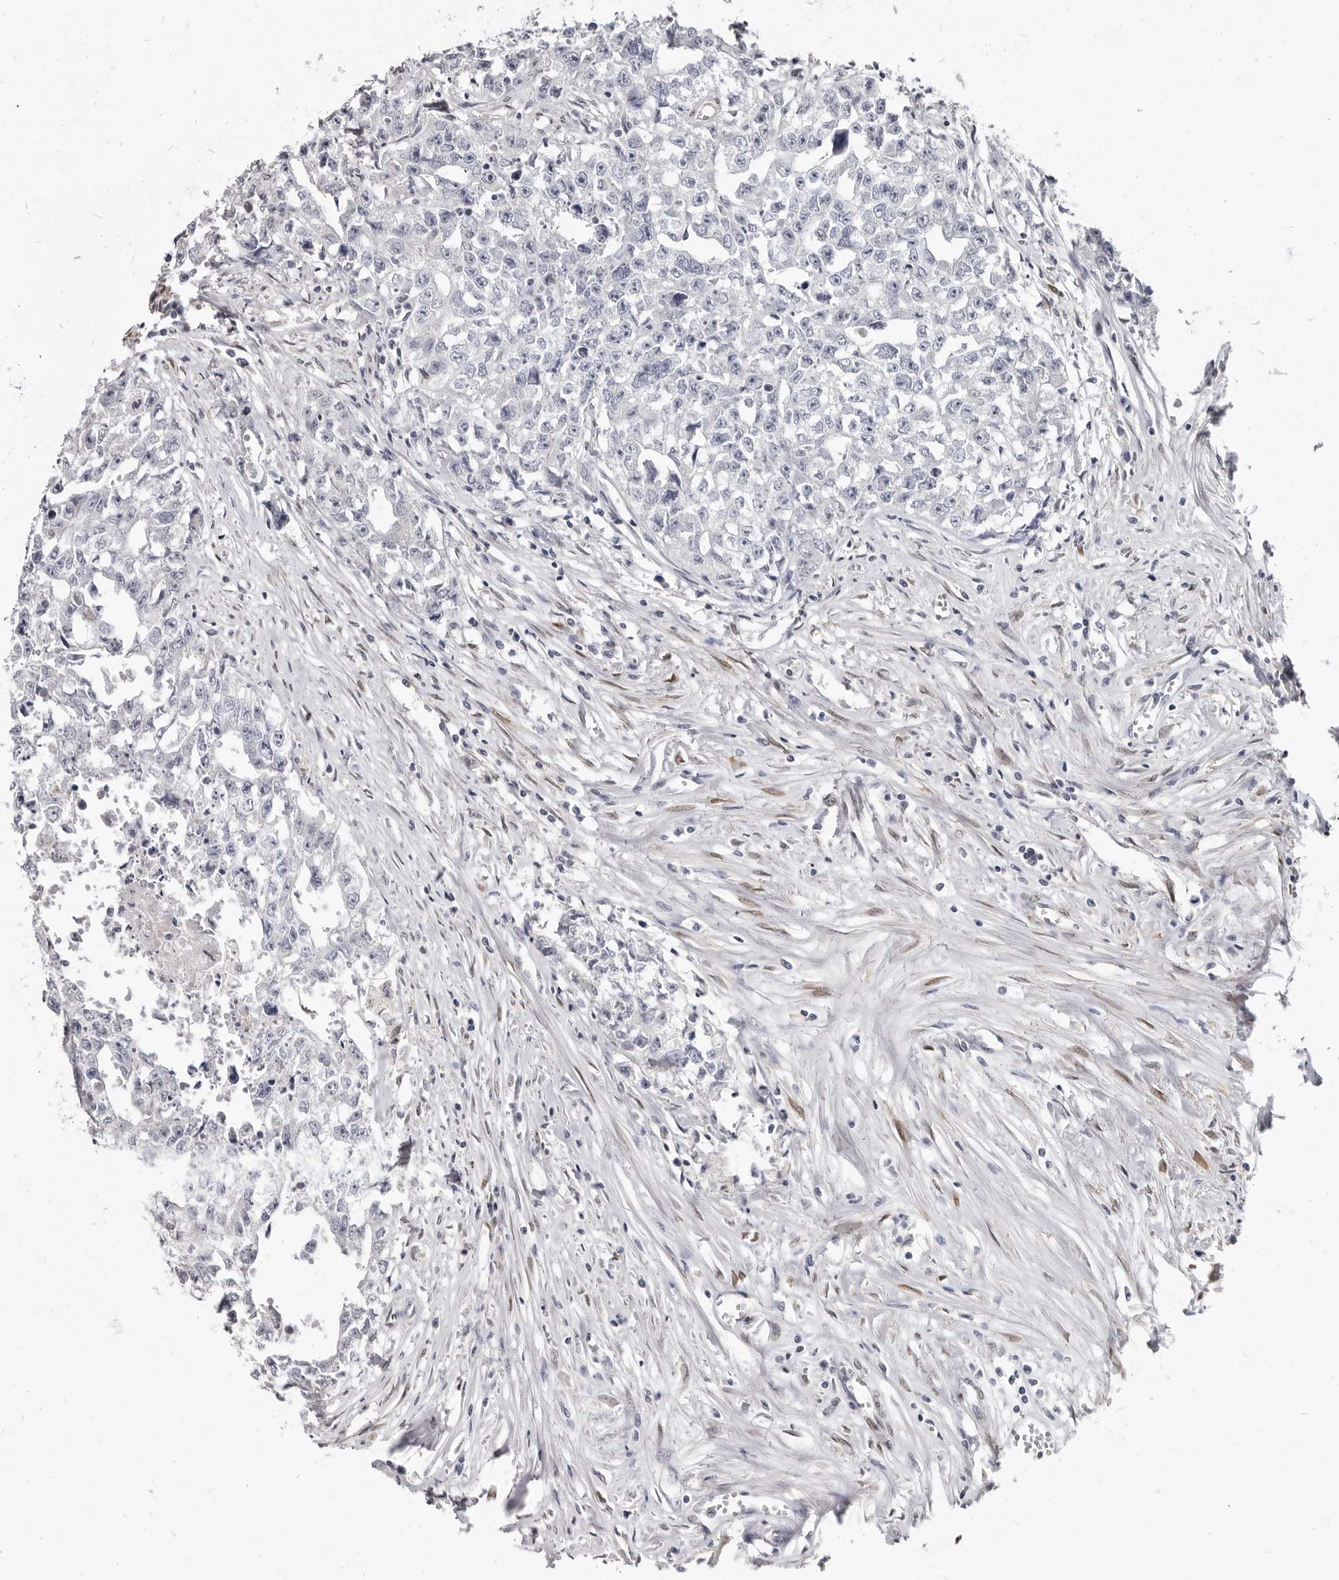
{"staining": {"intensity": "negative", "quantity": "none", "location": "none"}, "tissue": "testis cancer", "cell_type": "Tumor cells", "image_type": "cancer", "snomed": [{"axis": "morphology", "description": "Seminoma, NOS"}, {"axis": "morphology", "description": "Carcinoma, Embryonal, NOS"}, {"axis": "topography", "description": "Testis"}], "caption": "Tumor cells are negative for protein expression in human testis cancer (seminoma).", "gene": "MRGPRF", "patient": {"sex": "male", "age": 43}}